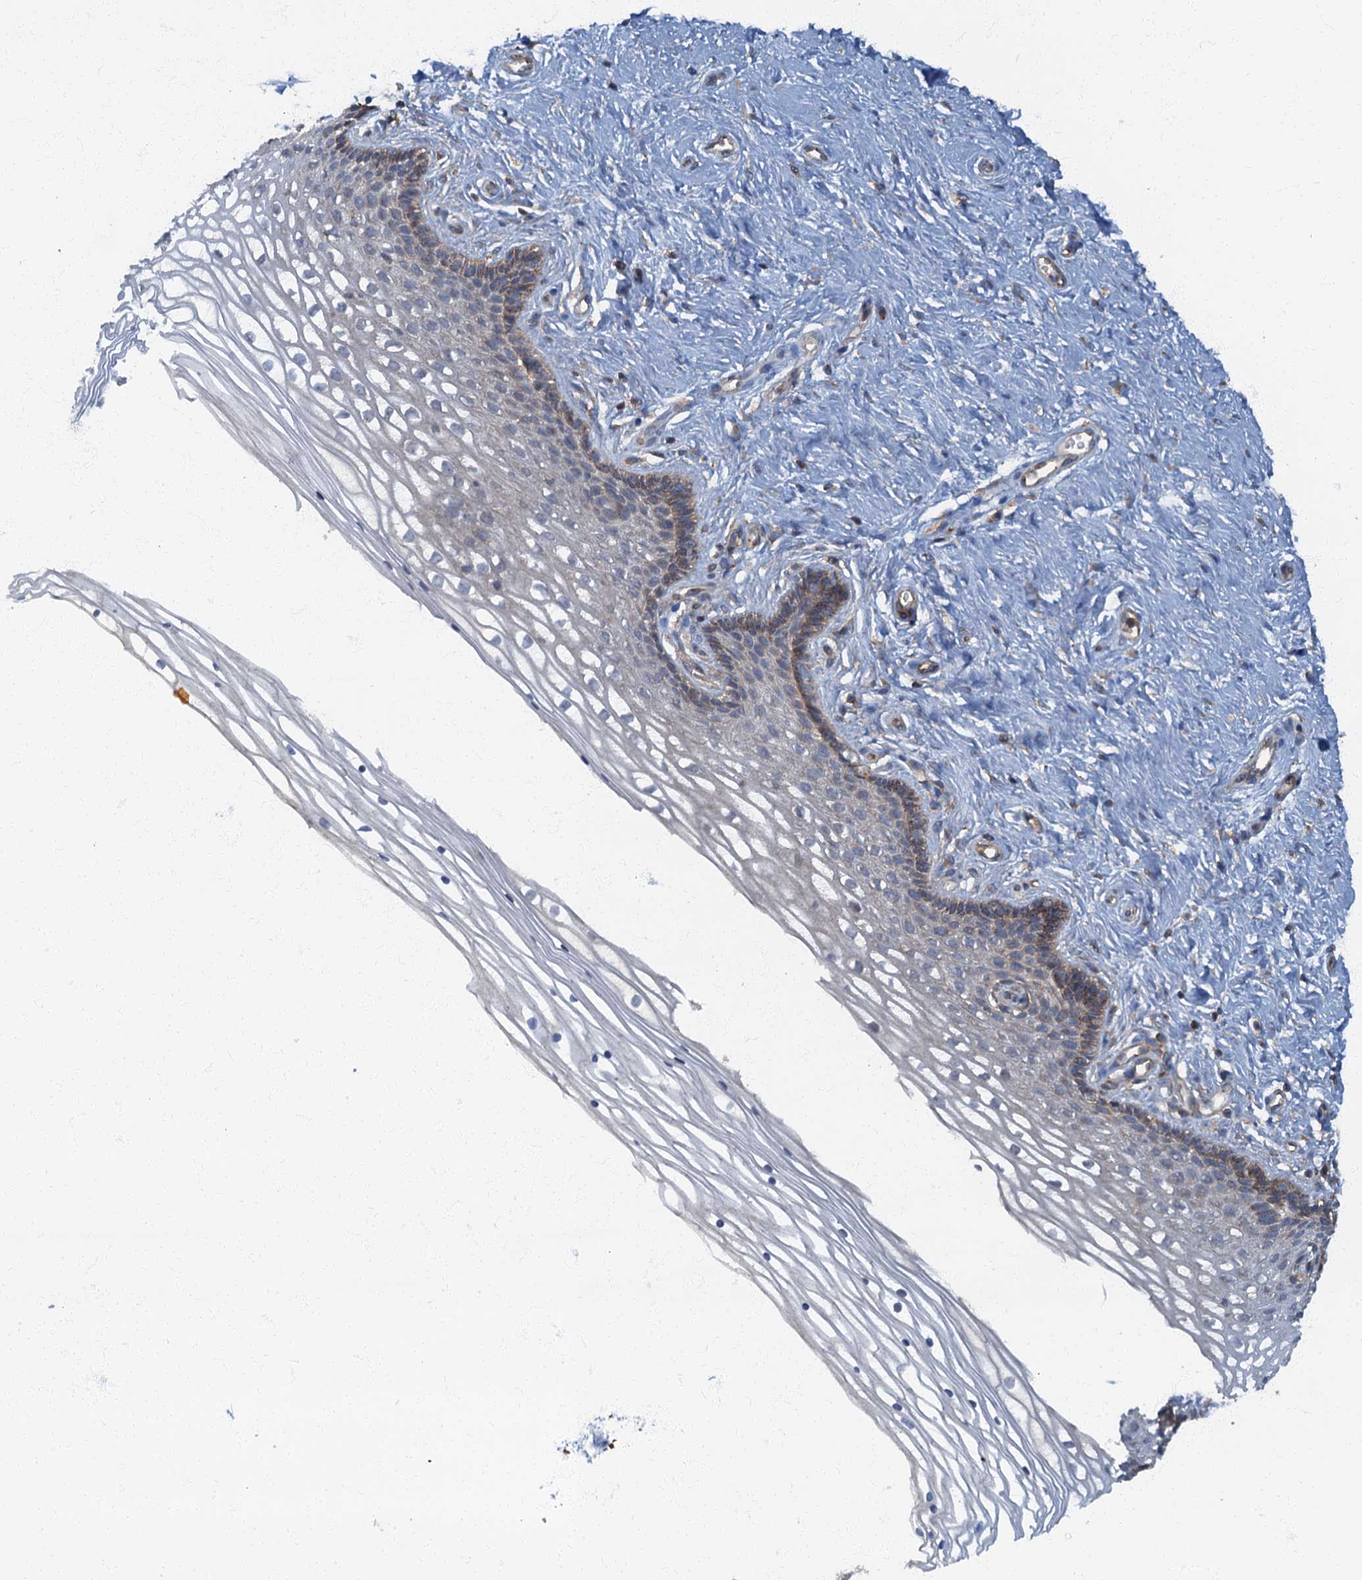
{"staining": {"intensity": "weak", "quantity": "25%-75%", "location": "cytoplasmic/membranous"}, "tissue": "cervix", "cell_type": "Glandular cells", "image_type": "normal", "snomed": [{"axis": "morphology", "description": "Normal tissue, NOS"}, {"axis": "topography", "description": "Cervix"}], "caption": "Protein expression by immunohistochemistry reveals weak cytoplasmic/membranous staining in approximately 25%-75% of glandular cells in unremarkable cervix.", "gene": "ARL11", "patient": {"sex": "female", "age": 33}}